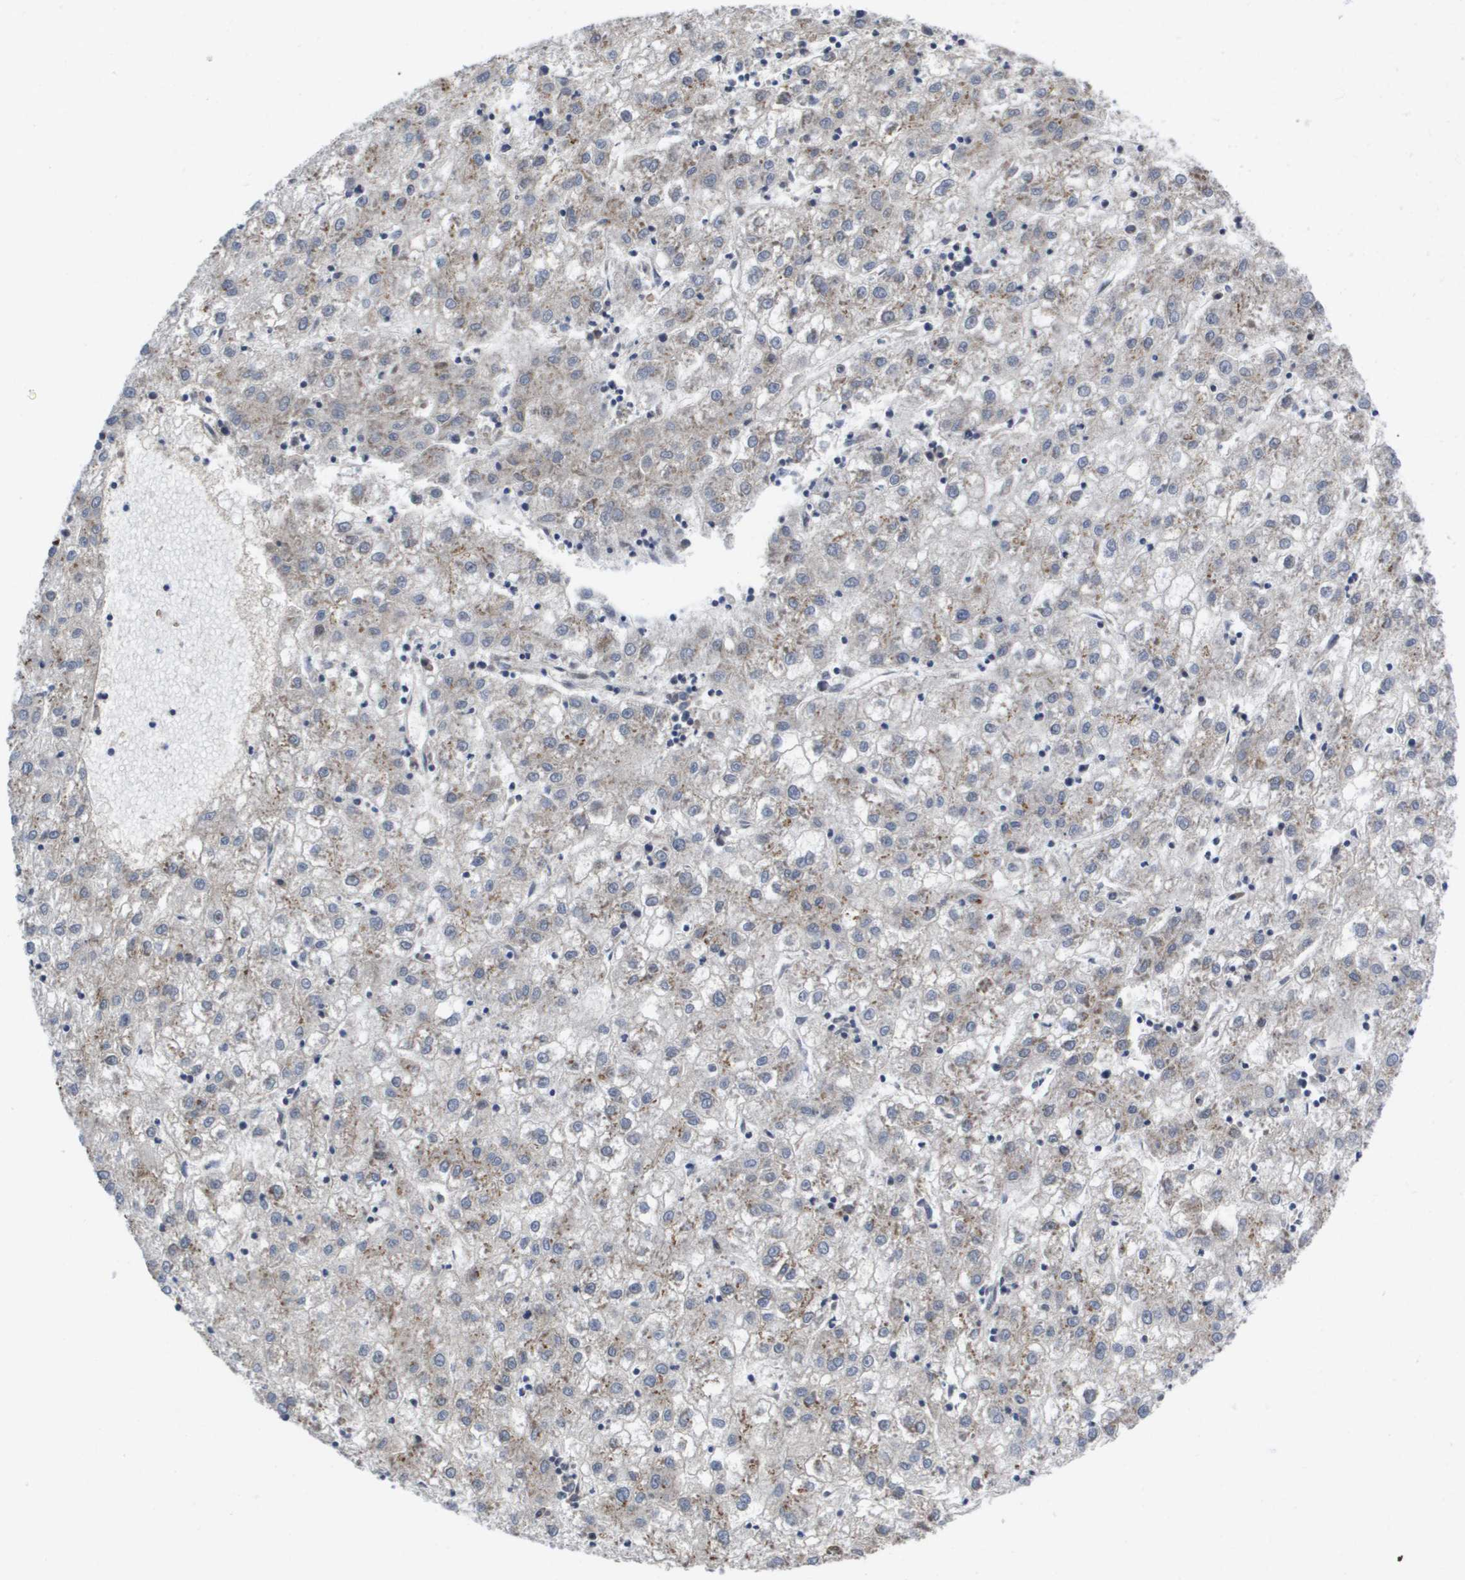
{"staining": {"intensity": "negative", "quantity": "none", "location": "none"}, "tissue": "liver cancer", "cell_type": "Tumor cells", "image_type": "cancer", "snomed": [{"axis": "morphology", "description": "Carcinoma, Hepatocellular, NOS"}, {"axis": "topography", "description": "Liver"}], "caption": "The histopathology image shows no significant positivity in tumor cells of liver cancer. Nuclei are stained in blue.", "gene": "SERPINC1", "patient": {"sex": "male", "age": 72}}